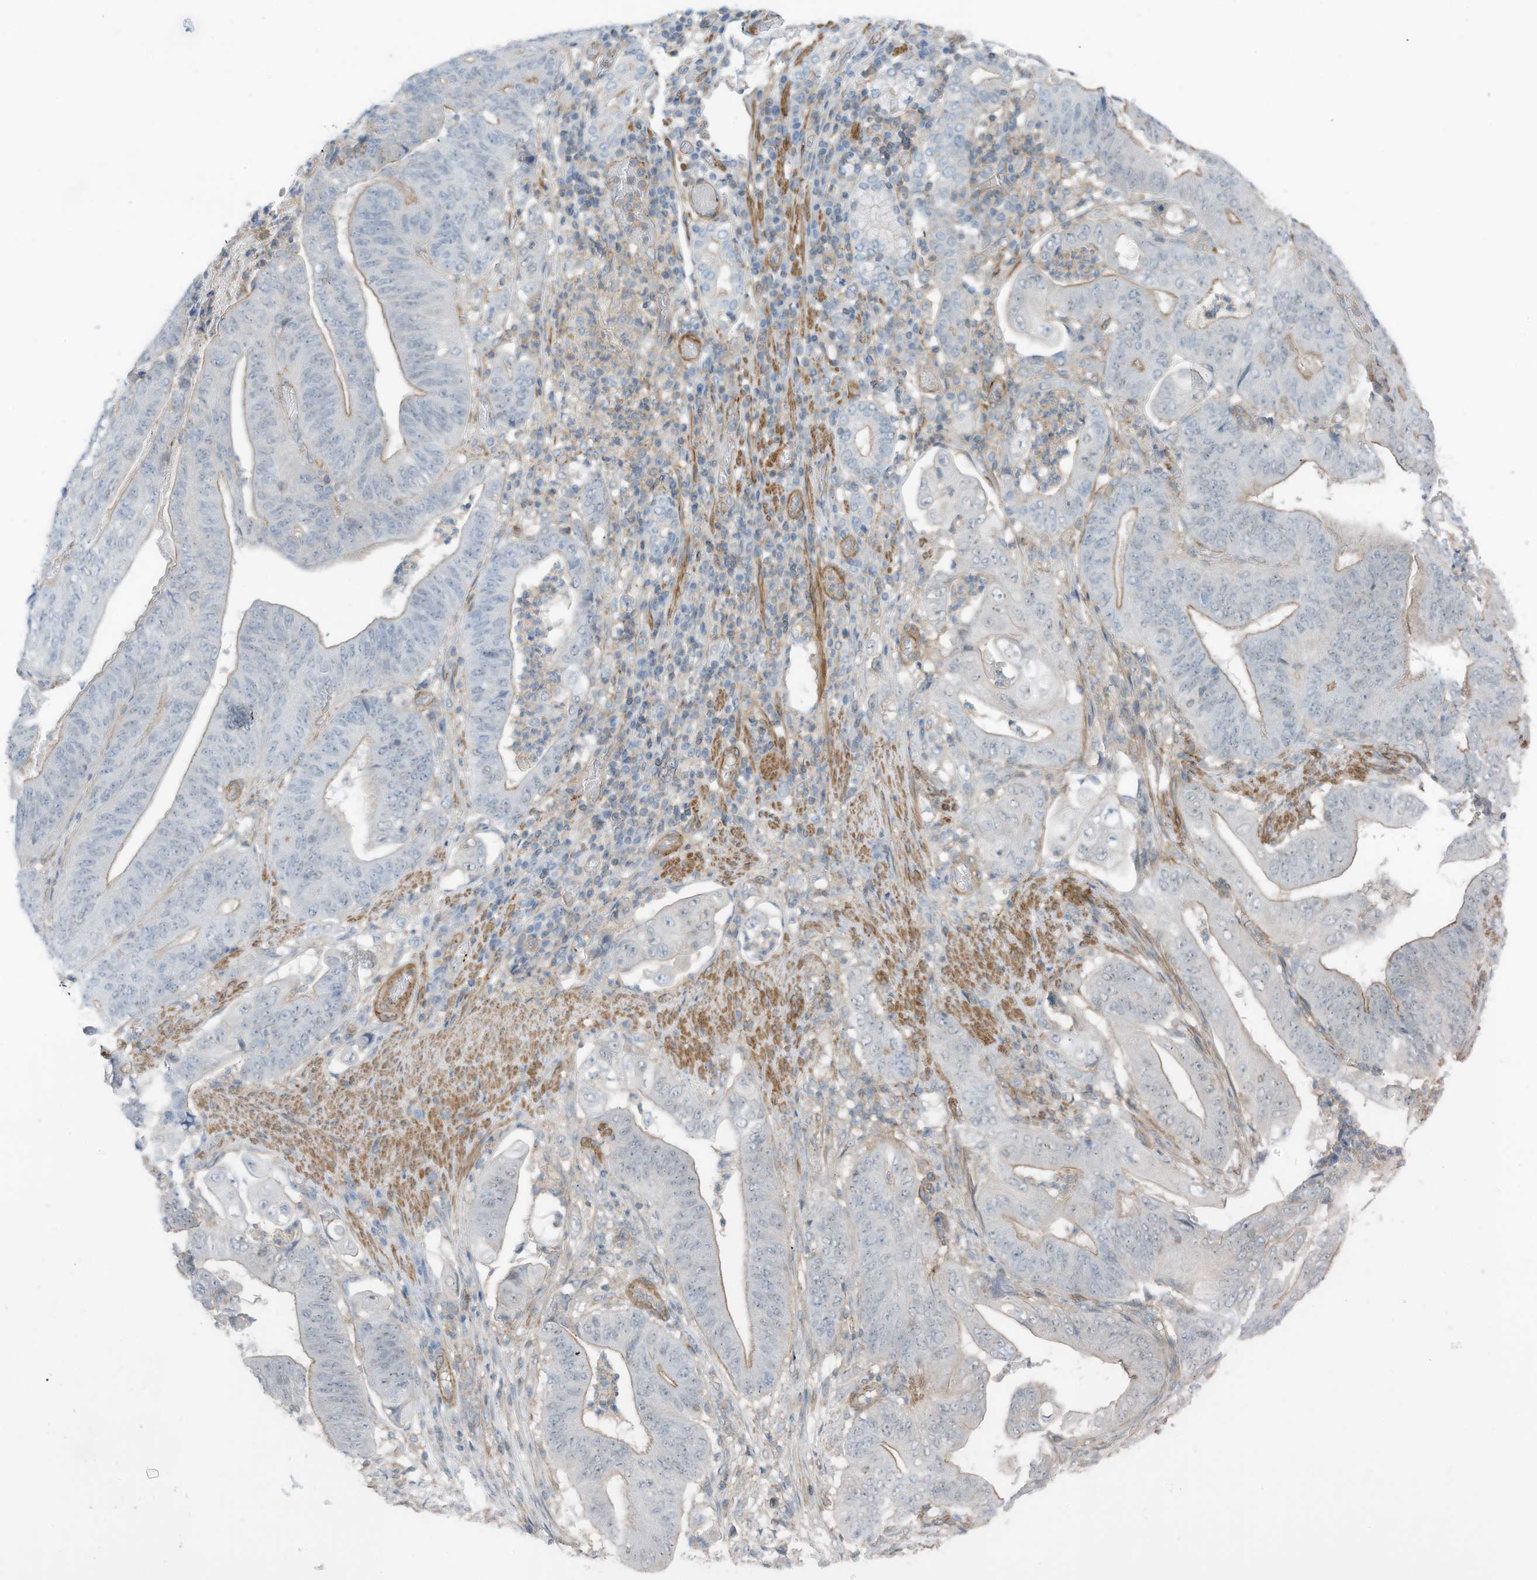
{"staining": {"intensity": "weak", "quantity": "25%-75%", "location": "cytoplasmic/membranous"}, "tissue": "stomach cancer", "cell_type": "Tumor cells", "image_type": "cancer", "snomed": [{"axis": "morphology", "description": "Adenocarcinoma, NOS"}, {"axis": "topography", "description": "Stomach"}], "caption": "Protein expression analysis of stomach cancer reveals weak cytoplasmic/membranous staining in about 25%-75% of tumor cells.", "gene": "ZNF846", "patient": {"sex": "female", "age": 73}}